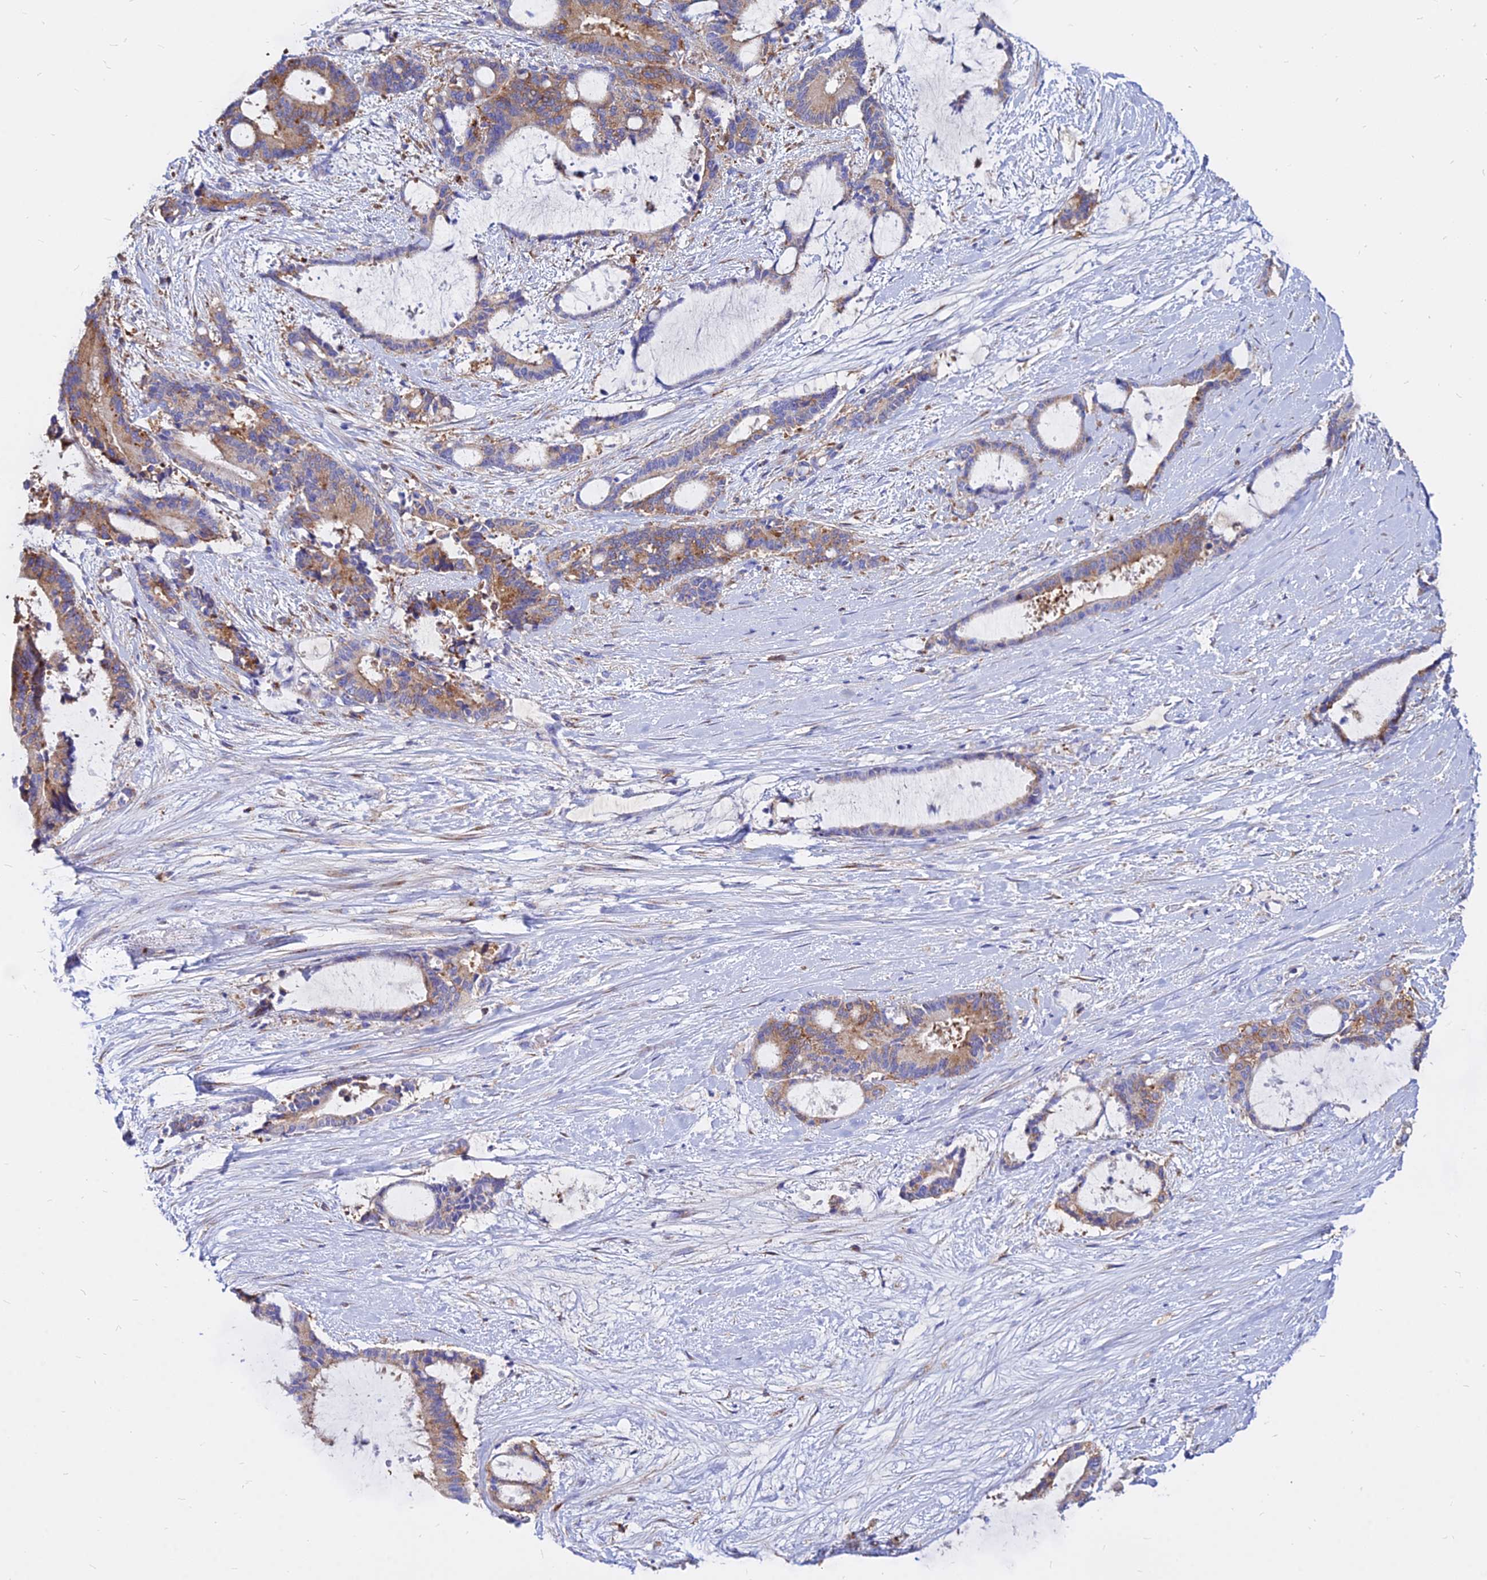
{"staining": {"intensity": "moderate", "quantity": ">75%", "location": "cytoplasmic/membranous"}, "tissue": "liver cancer", "cell_type": "Tumor cells", "image_type": "cancer", "snomed": [{"axis": "morphology", "description": "Normal tissue, NOS"}, {"axis": "morphology", "description": "Cholangiocarcinoma"}, {"axis": "topography", "description": "Liver"}, {"axis": "topography", "description": "Peripheral nerve tissue"}], "caption": "Immunohistochemistry of liver cholangiocarcinoma reveals medium levels of moderate cytoplasmic/membranous positivity in approximately >75% of tumor cells.", "gene": "AGTRAP", "patient": {"sex": "female", "age": 73}}